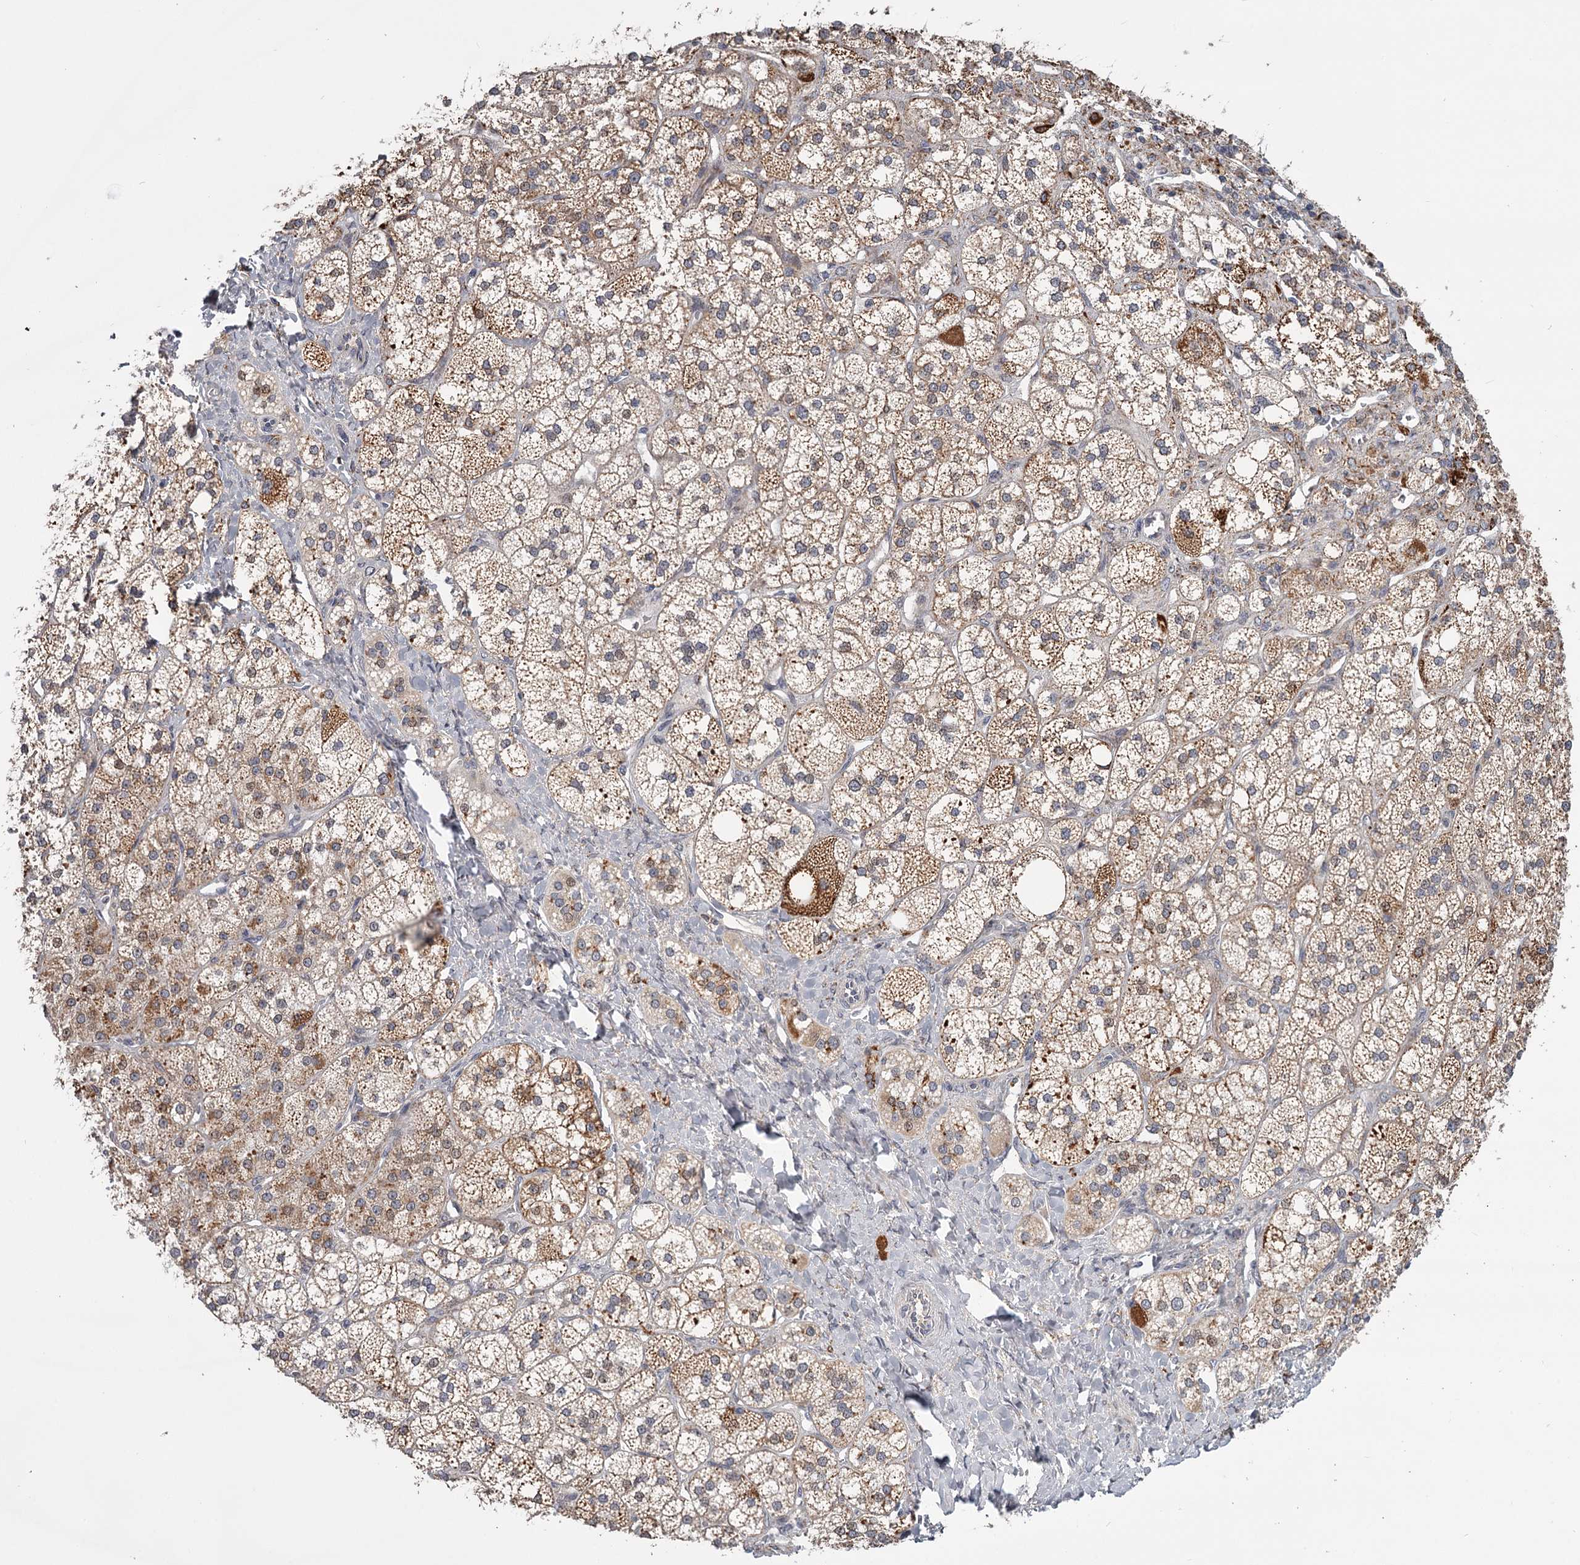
{"staining": {"intensity": "moderate", "quantity": ">75%", "location": "cytoplasmic/membranous"}, "tissue": "adrenal gland", "cell_type": "Glandular cells", "image_type": "normal", "snomed": [{"axis": "morphology", "description": "Normal tissue, NOS"}, {"axis": "topography", "description": "Adrenal gland"}], "caption": "Protein staining of unremarkable adrenal gland displays moderate cytoplasmic/membranous expression in about >75% of glandular cells. (Brightfield microscopy of DAB IHC at high magnification).", "gene": "CDC123", "patient": {"sex": "male", "age": 61}}